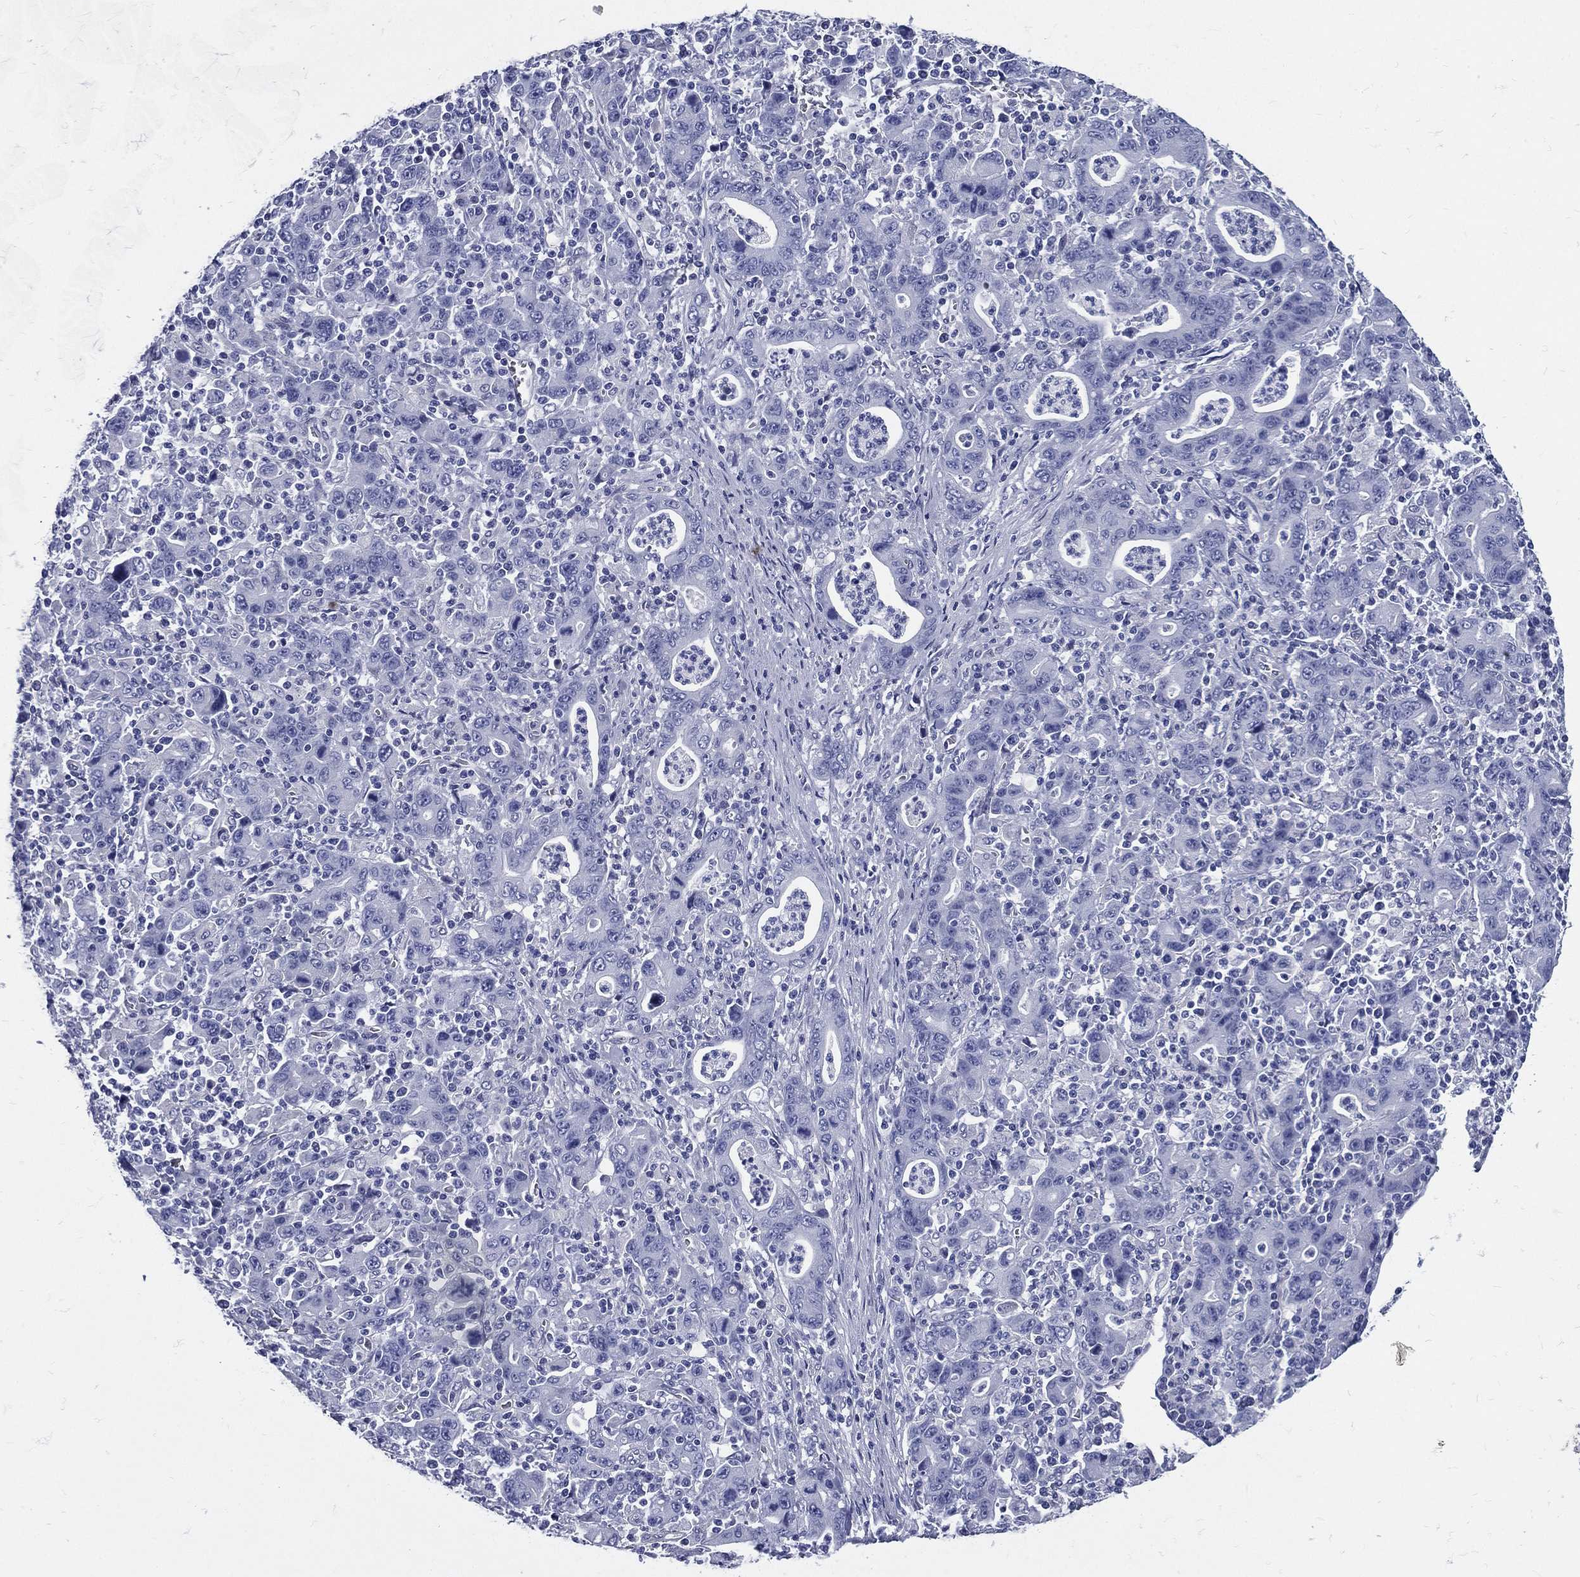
{"staining": {"intensity": "negative", "quantity": "none", "location": "none"}, "tissue": "stomach cancer", "cell_type": "Tumor cells", "image_type": "cancer", "snomed": [{"axis": "morphology", "description": "Adenocarcinoma, NOS"}, {"axis": "topography", "description": "Stomach, upper"}], "caption": "Tumor cells show no significant expression in stomach adenocarcinoma. (Stains: DAB (3,3'-diaminobenzidine) IHC with hematoxylin counter stain, Microscopy: brightfield microscopy at high magnification).", "gene": "DPYS", "patient": {"sex": "male", "age": 69}}